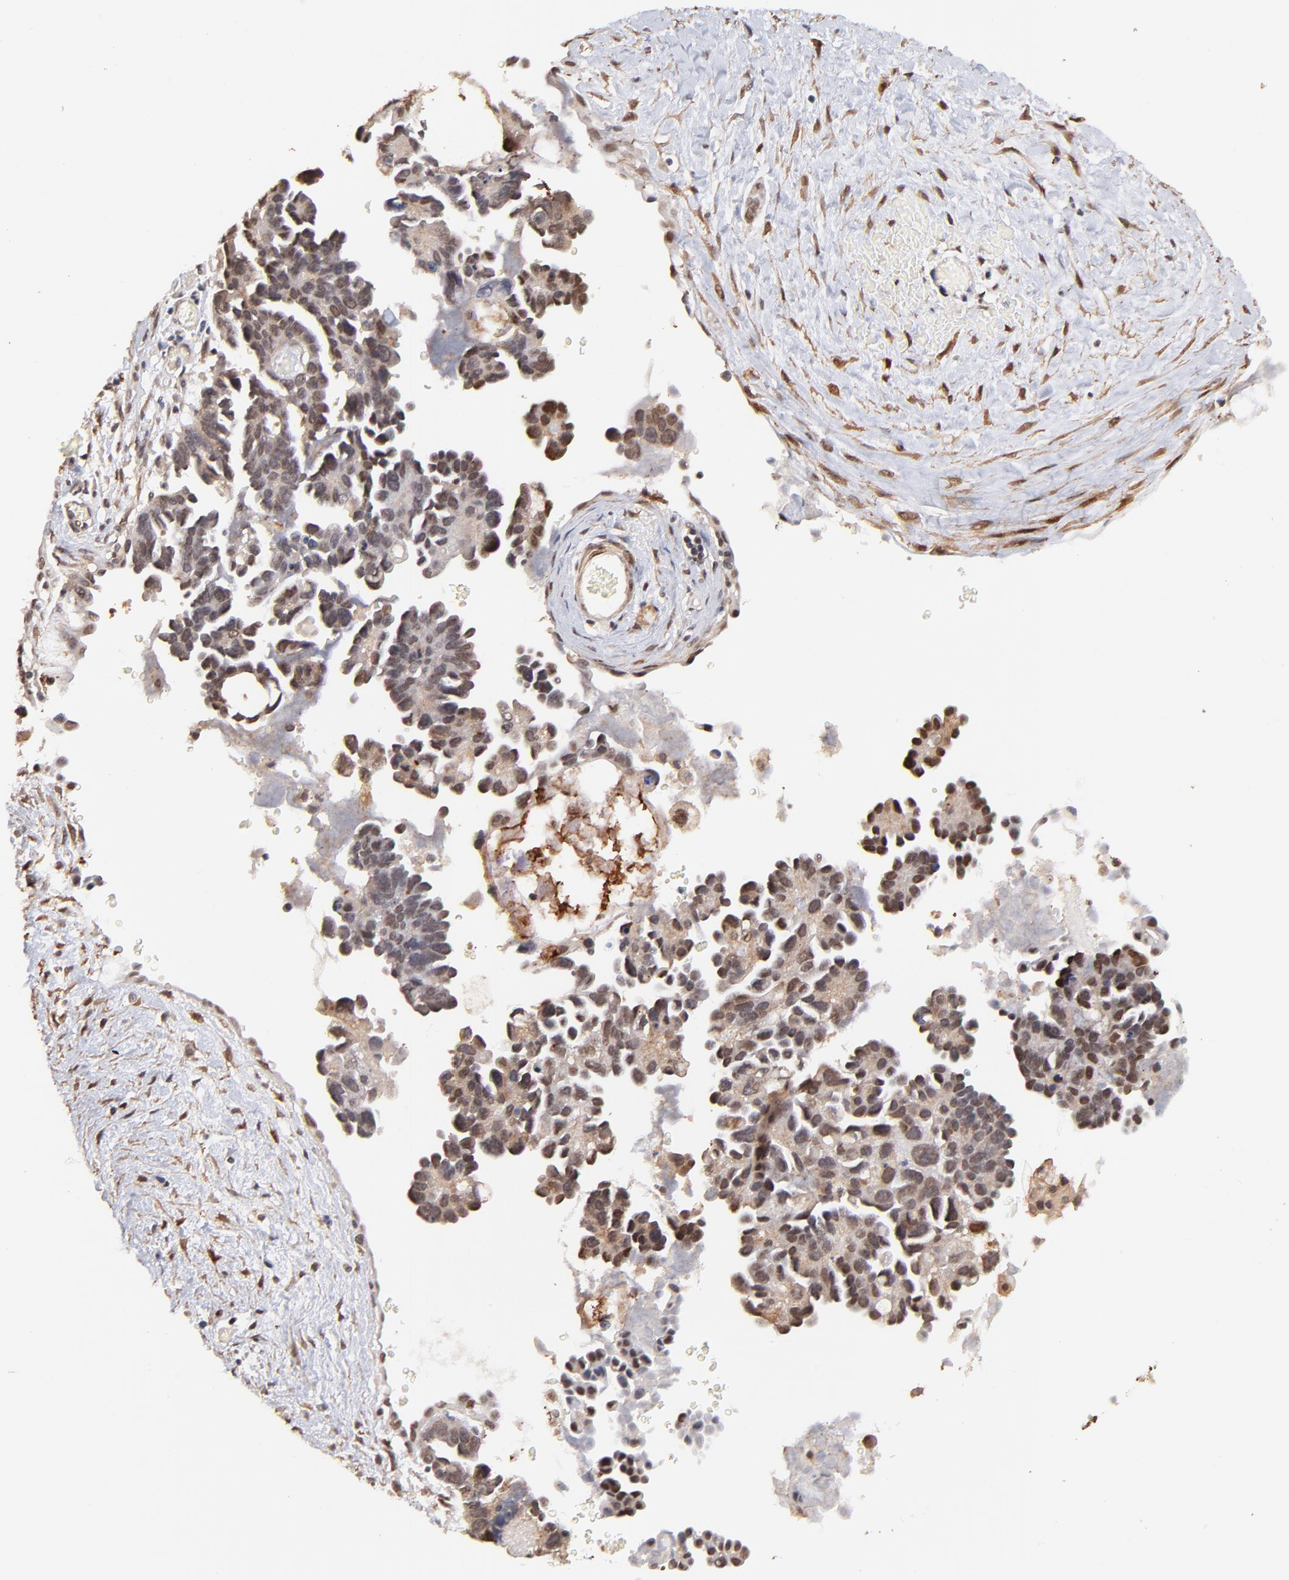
{"staining": {"intensity": "weak", "quantity": ">75%", "location": "nuclear"}, "tissue": "ovarian cancer", "cell_type": "Tumor cells", "image_type": "cancer", "snomed": [{"axis": "morphology", "description": "Cystadenocarcinoma, serous, NOS"}, {"axis": "topography", "description": "Ovary"}], "caption": "Weak nuclear expression for a protein is appreciated in about >75% of tumor cells of ovarian serous cystadenocarcinoma using immunohistochemistry.", "gene": "ZFP92", "patient": {"sex": "female", "age": 63}}